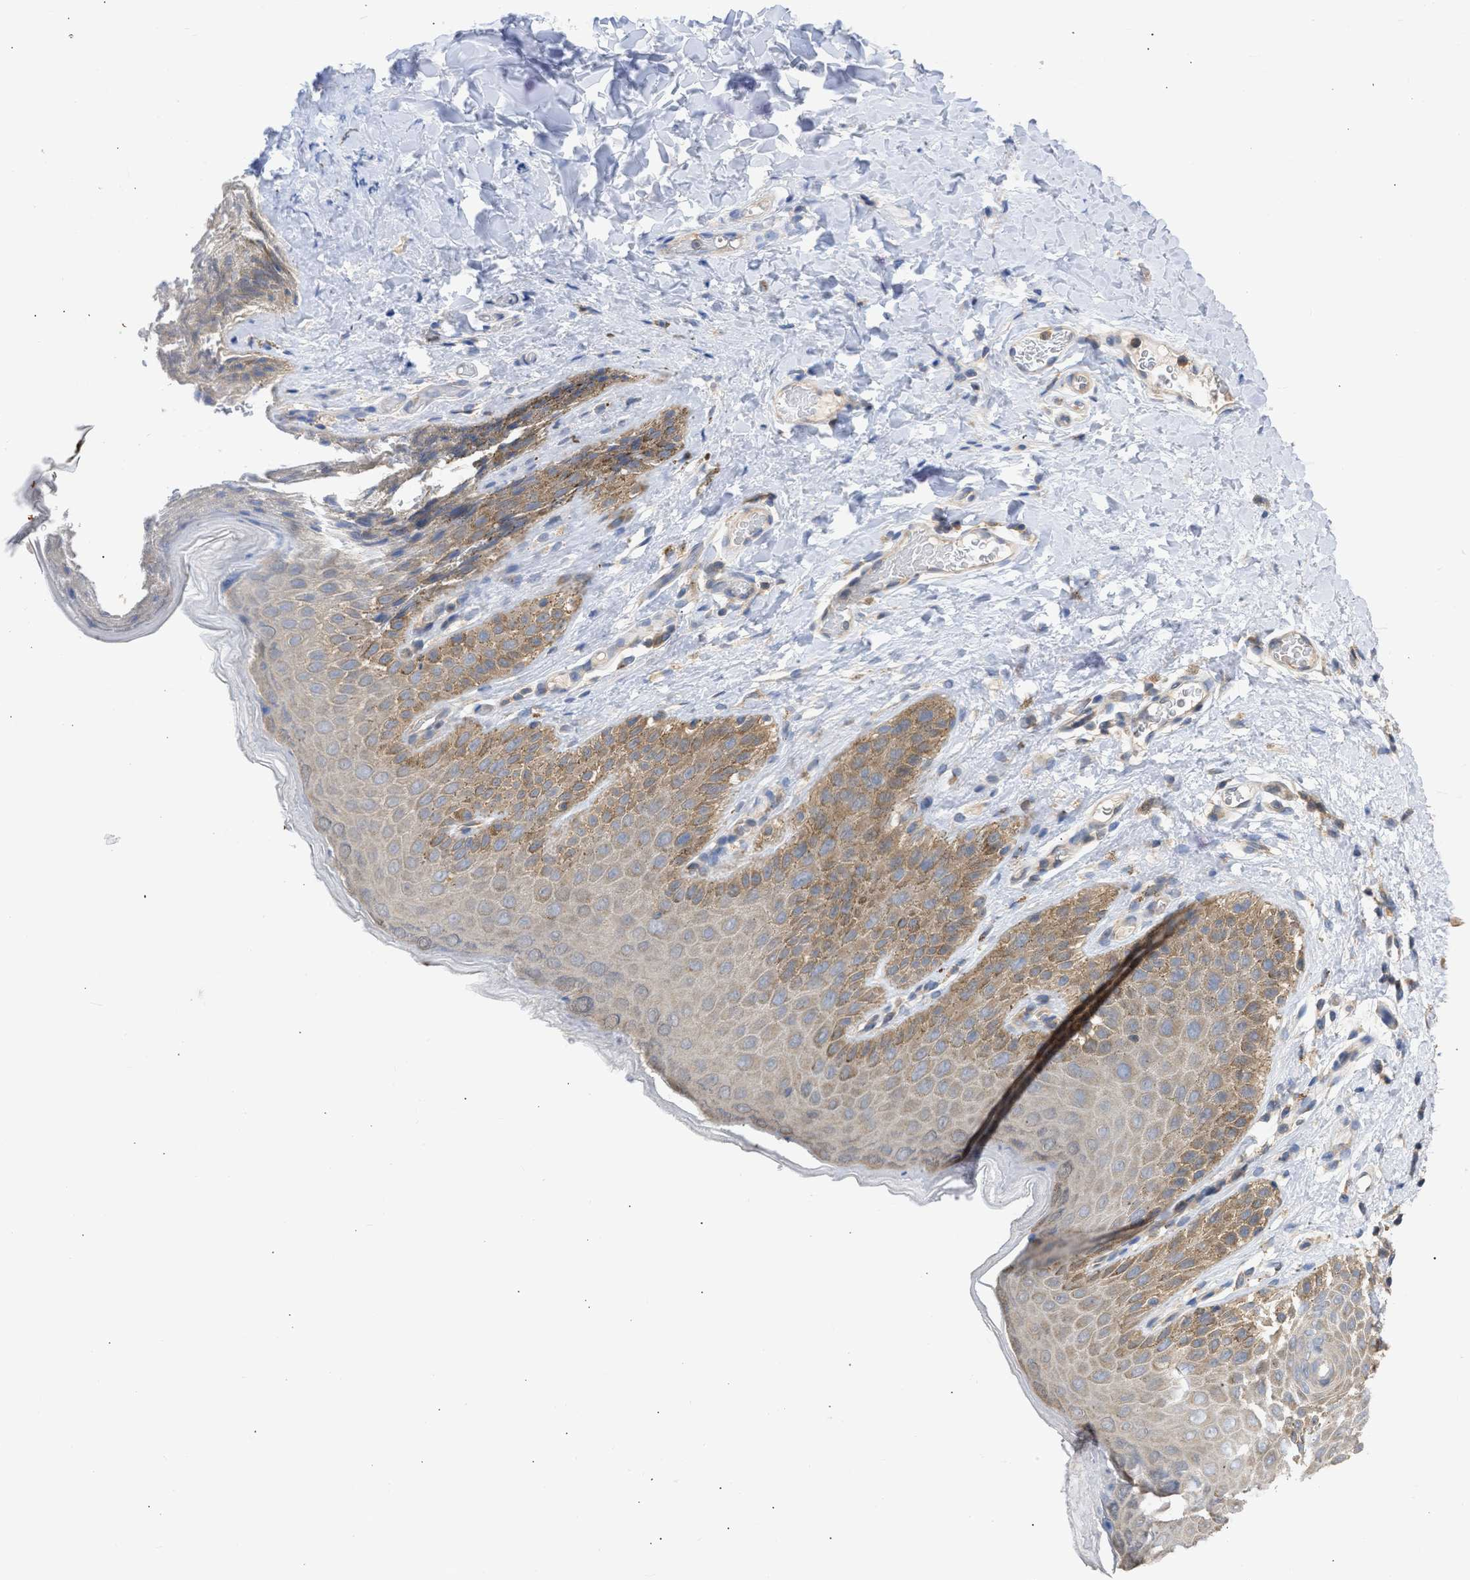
{"staining": {"intensity": "moderate", "quantity": "25%-75%", "location": "cytoplasmic/membranous"}, "tissue": "skin", "cell_type": "Epidermal cells", "image_type": "normal", "snomed": [{"axis": "morphology", "description": "Normal tissue, NOS"}, {"axis": "topography", "description": "Anal"}], "caption": "An immunohistochemistry (IHC) micrograph of unremarkable tissue is shown. Protein staining in brown shows moderate cytoplasmic/membranous positivity in skin within epidermal cells. (brown staining indicates protein expression, while blue staining denotes nuclei).", "gene": "MAP2K3", "patient": {"sex": "male", "age": 44}}